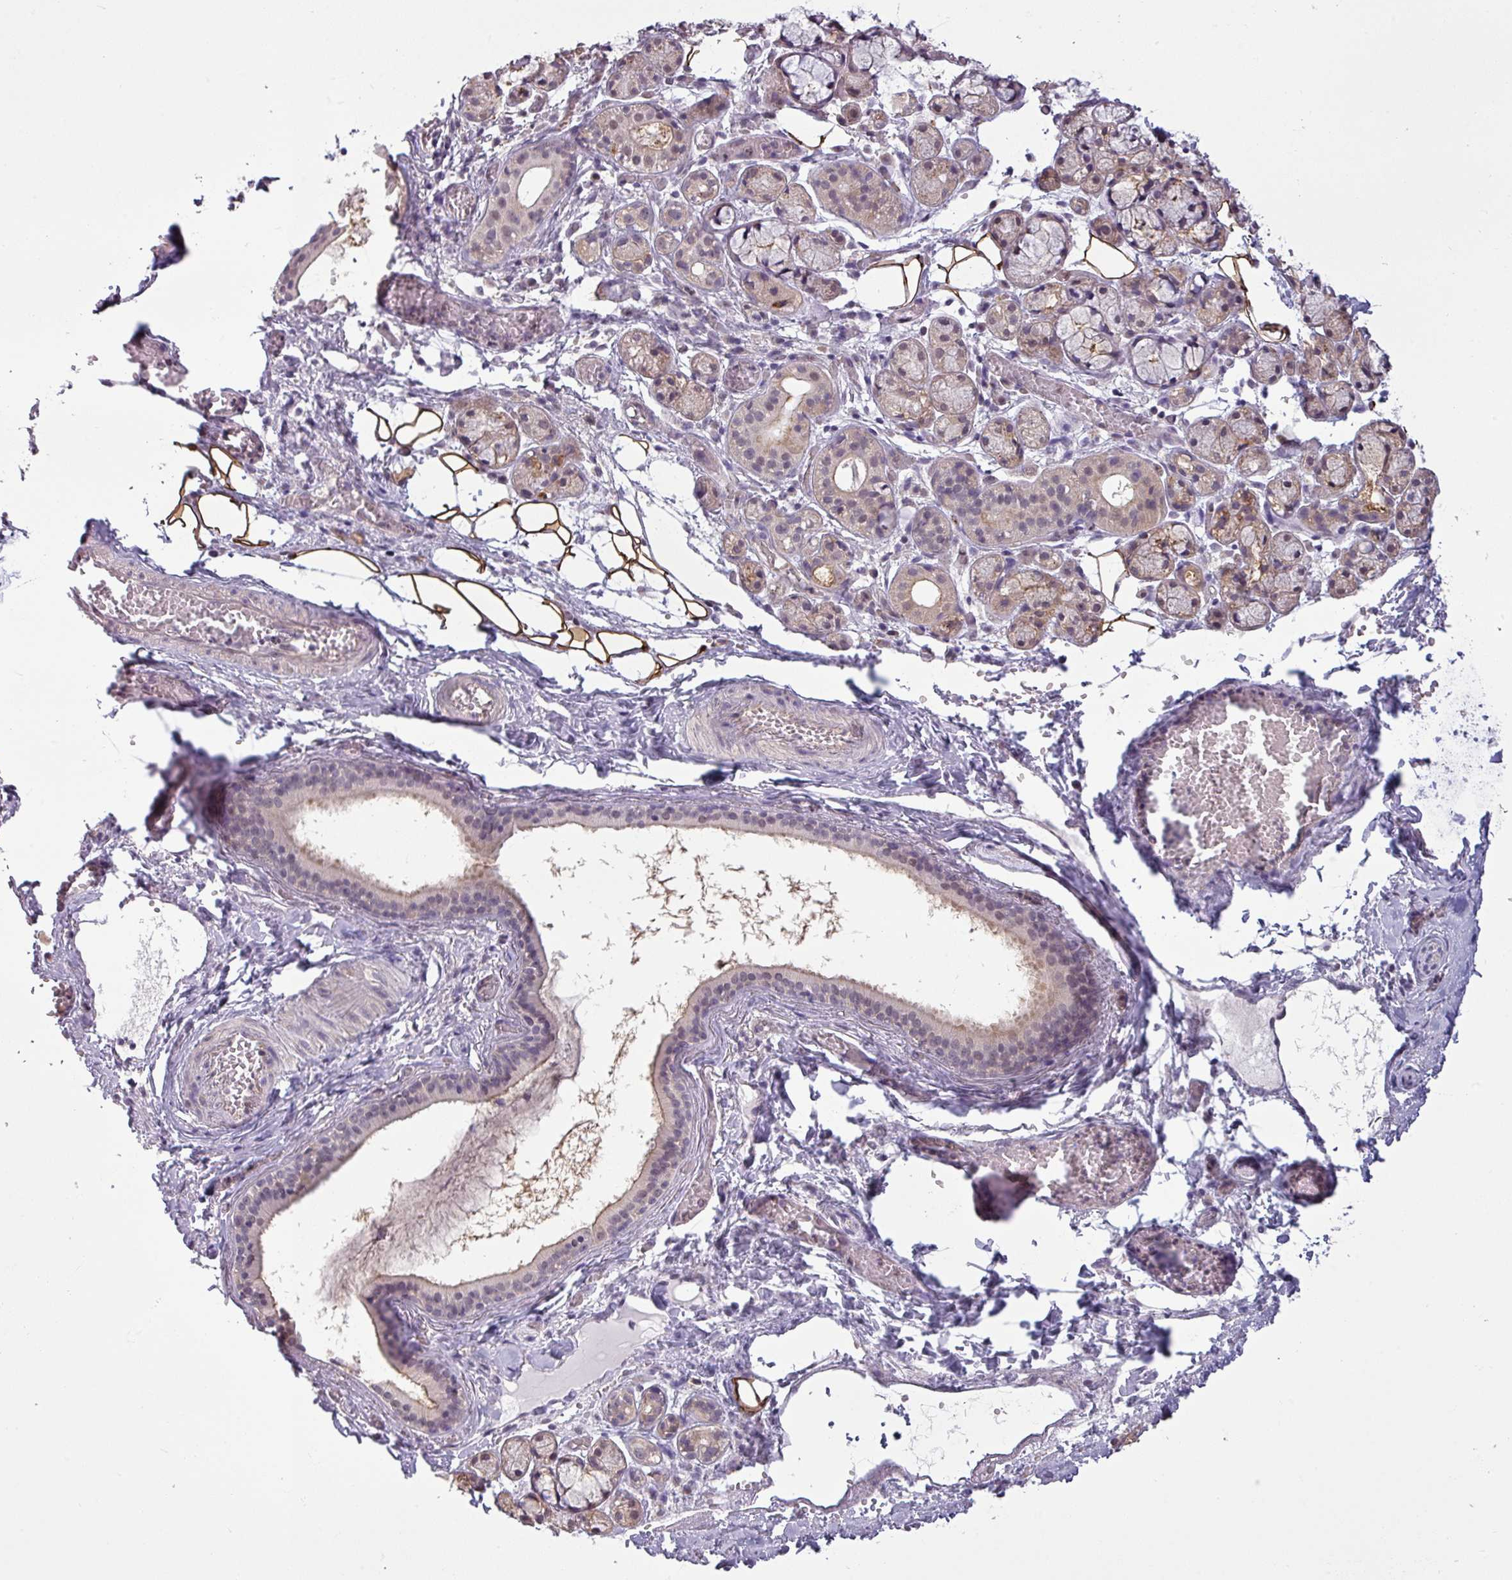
{"staining": {"intensity": "weak", "quantity": "25%-75%", "location": "cytoplasmic/membranous,nuclear"}, "tissue": "salivary gland", "cell_type": "Glandular cells", "image_type": "normal", "snomed": [{"axis": "morphology", "description": "Normal tissue, NOS"}, {"axis": "topography", "description": "Salivary gland"}], "caption": "An image of human salivary gland stained for a protein demonstrates weak cytoplasmic/membranous,nuclear brown staining in glandular cells. (Brightfield microscopy of DAB IHC at high magnification).", "gene": "CCDC144A", "patient": {"sex": "male", "age": 82}}